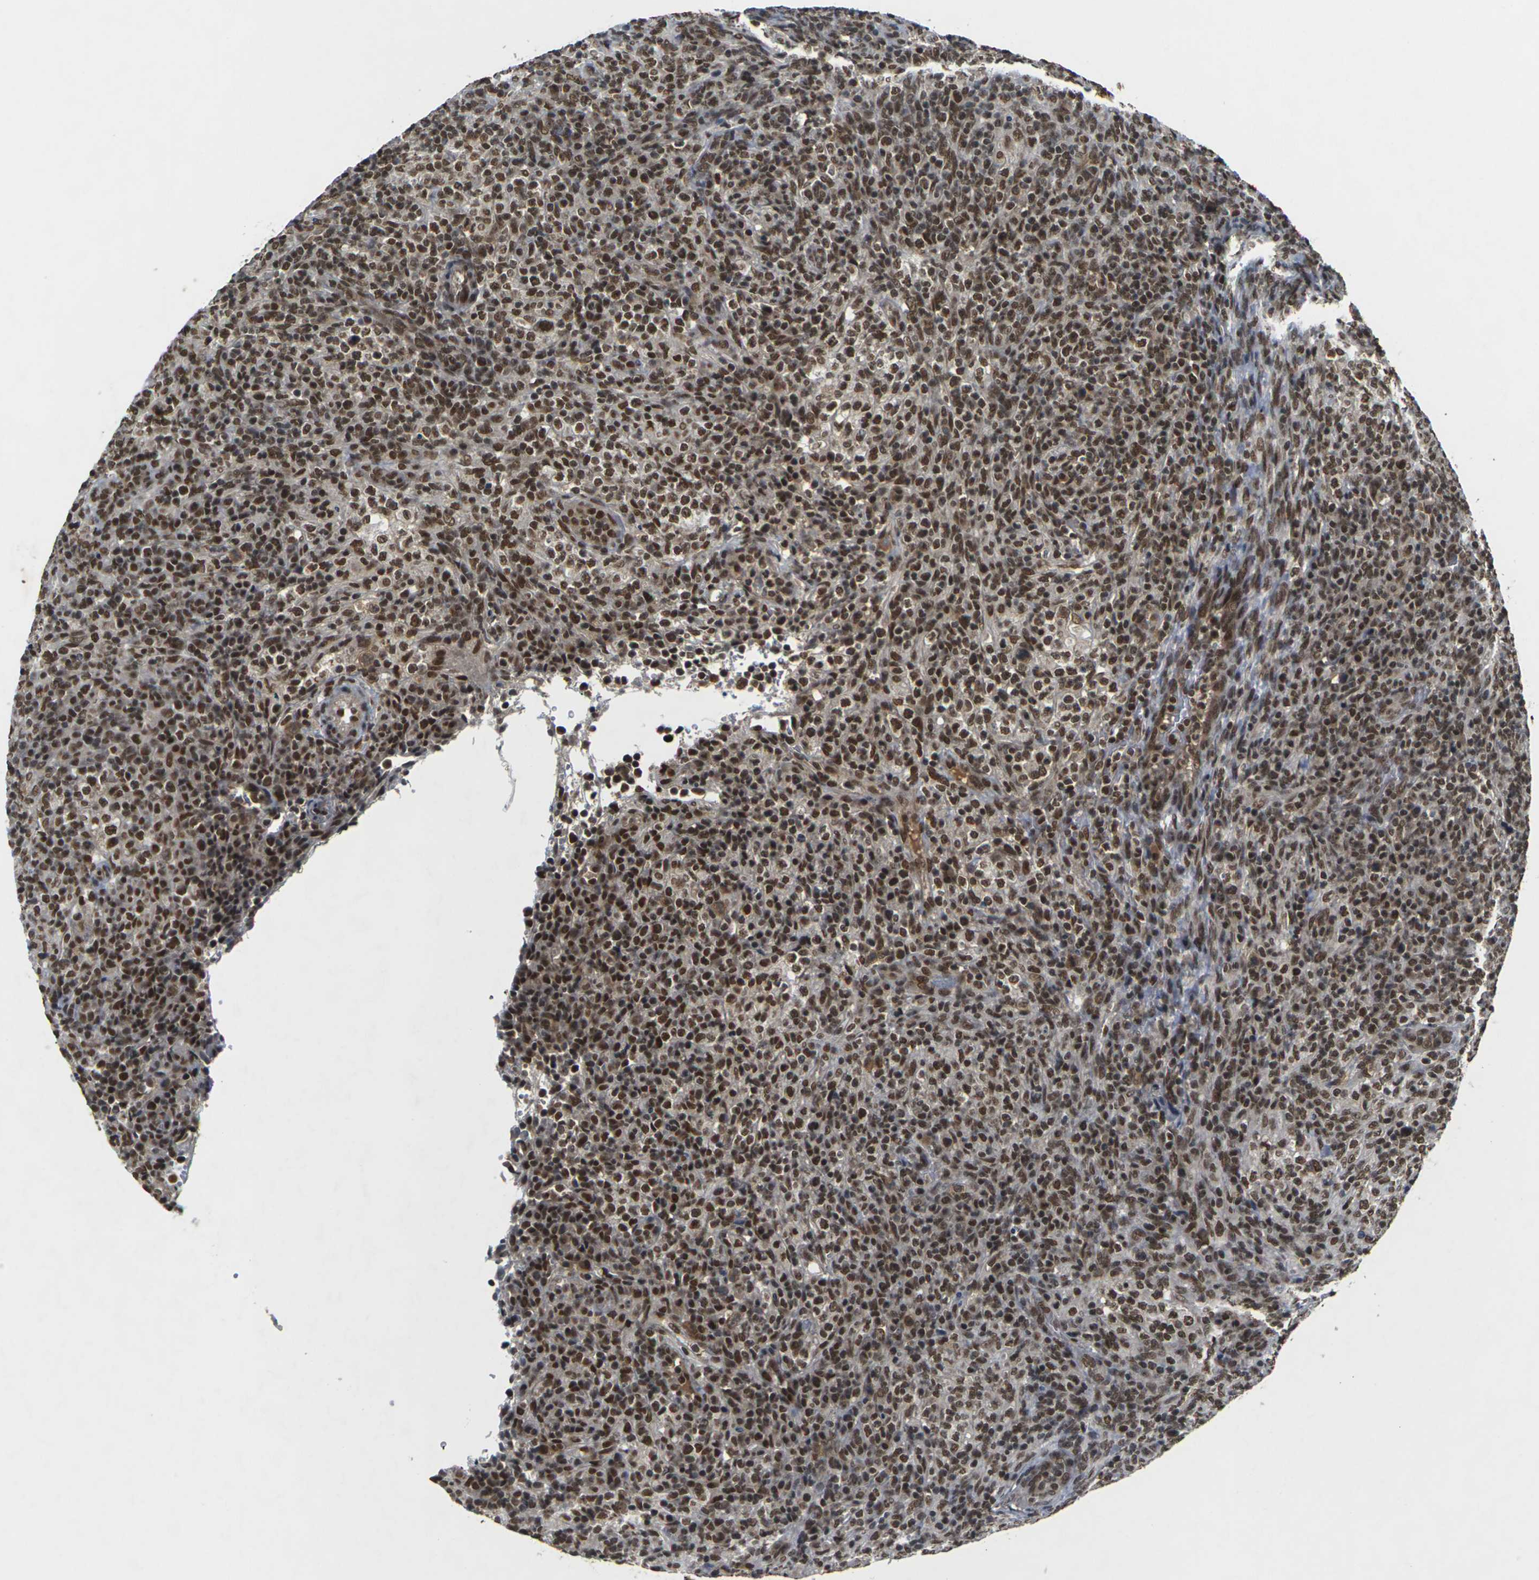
{"staining": {"intensity": "moderate", "quantity": ">75%", "location": "nuclear"}, "tissue": "lymphoma", "cell_type": "Tumor cells", "image_type": "cancer", "snomed": [{"axis": "morphology", "description": "Malignant lymphoma, non-Hodgkin's type, High grade"}, {"axis": "topography", "description": "Lymph node"}], "caption": "This is an image of immunohistochemistry (IHC) staining of malignant lymphoma, non-Hodgkin's type (high-grade), which shows moderate expression in the nuclear of tumor cells.", "gene": "NELFA", "patient": {"sex": "female", "age": 76}}